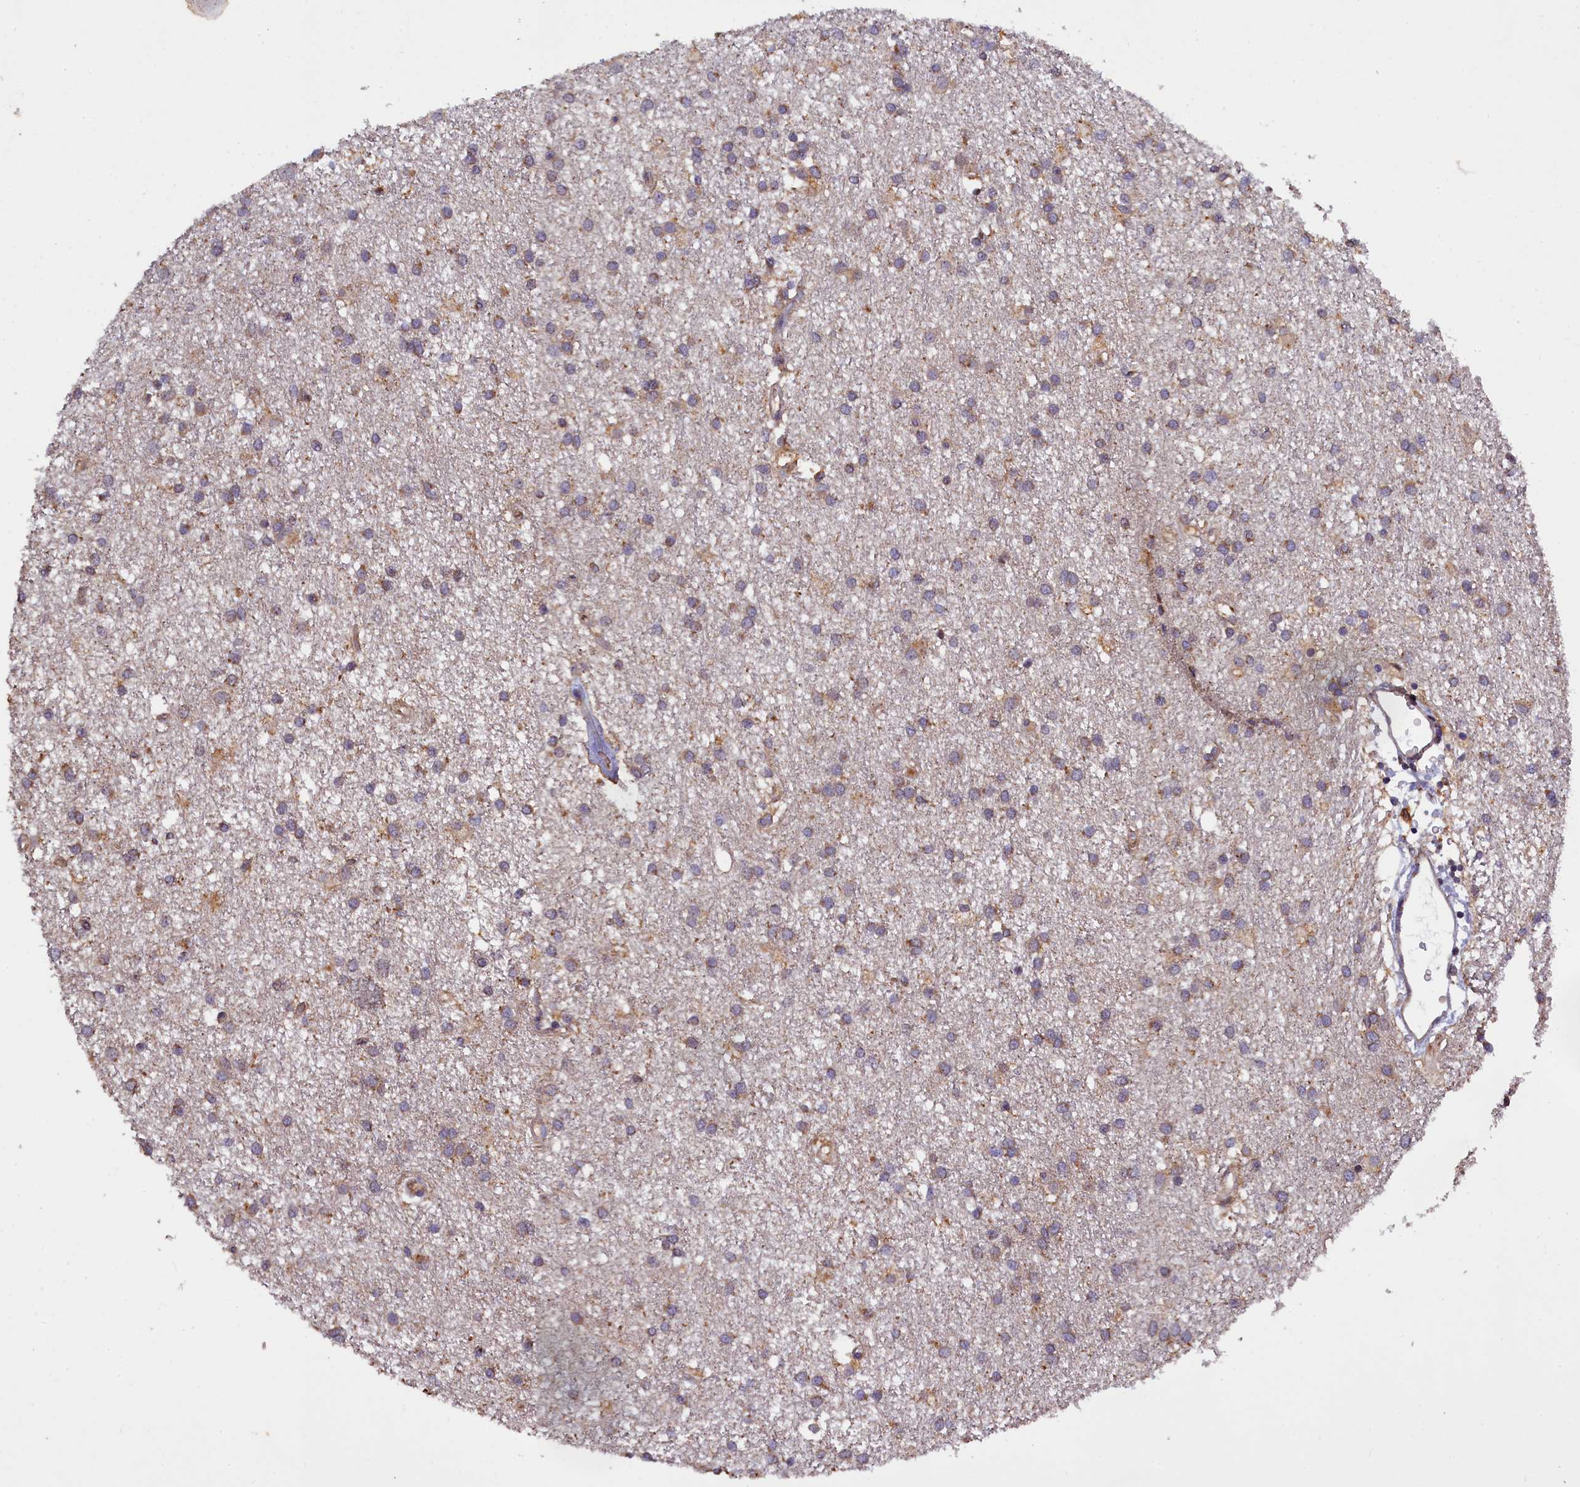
{"staining": {"intensity": "weak", "quantity": "25%-75%", "location": "cytoplasmic/membranous"}, "tissue": "glioma", "cell_type": "Tumor cells", "image_type": "cancer", "snomed": [{"axis": "morphology", "description": "Glioma, malignant, High grade"}, {"axis": "topography", "description": "Brain"}], "caption": "Immunohistochemical staining of human malignant glioma (high-grade) exhibits weak cytoplasmic/membranous protein positivity in approximately 25%-75% of tumor cells.", "gene": "NAIP", "patient": {"sex": "male", "age": 77}}